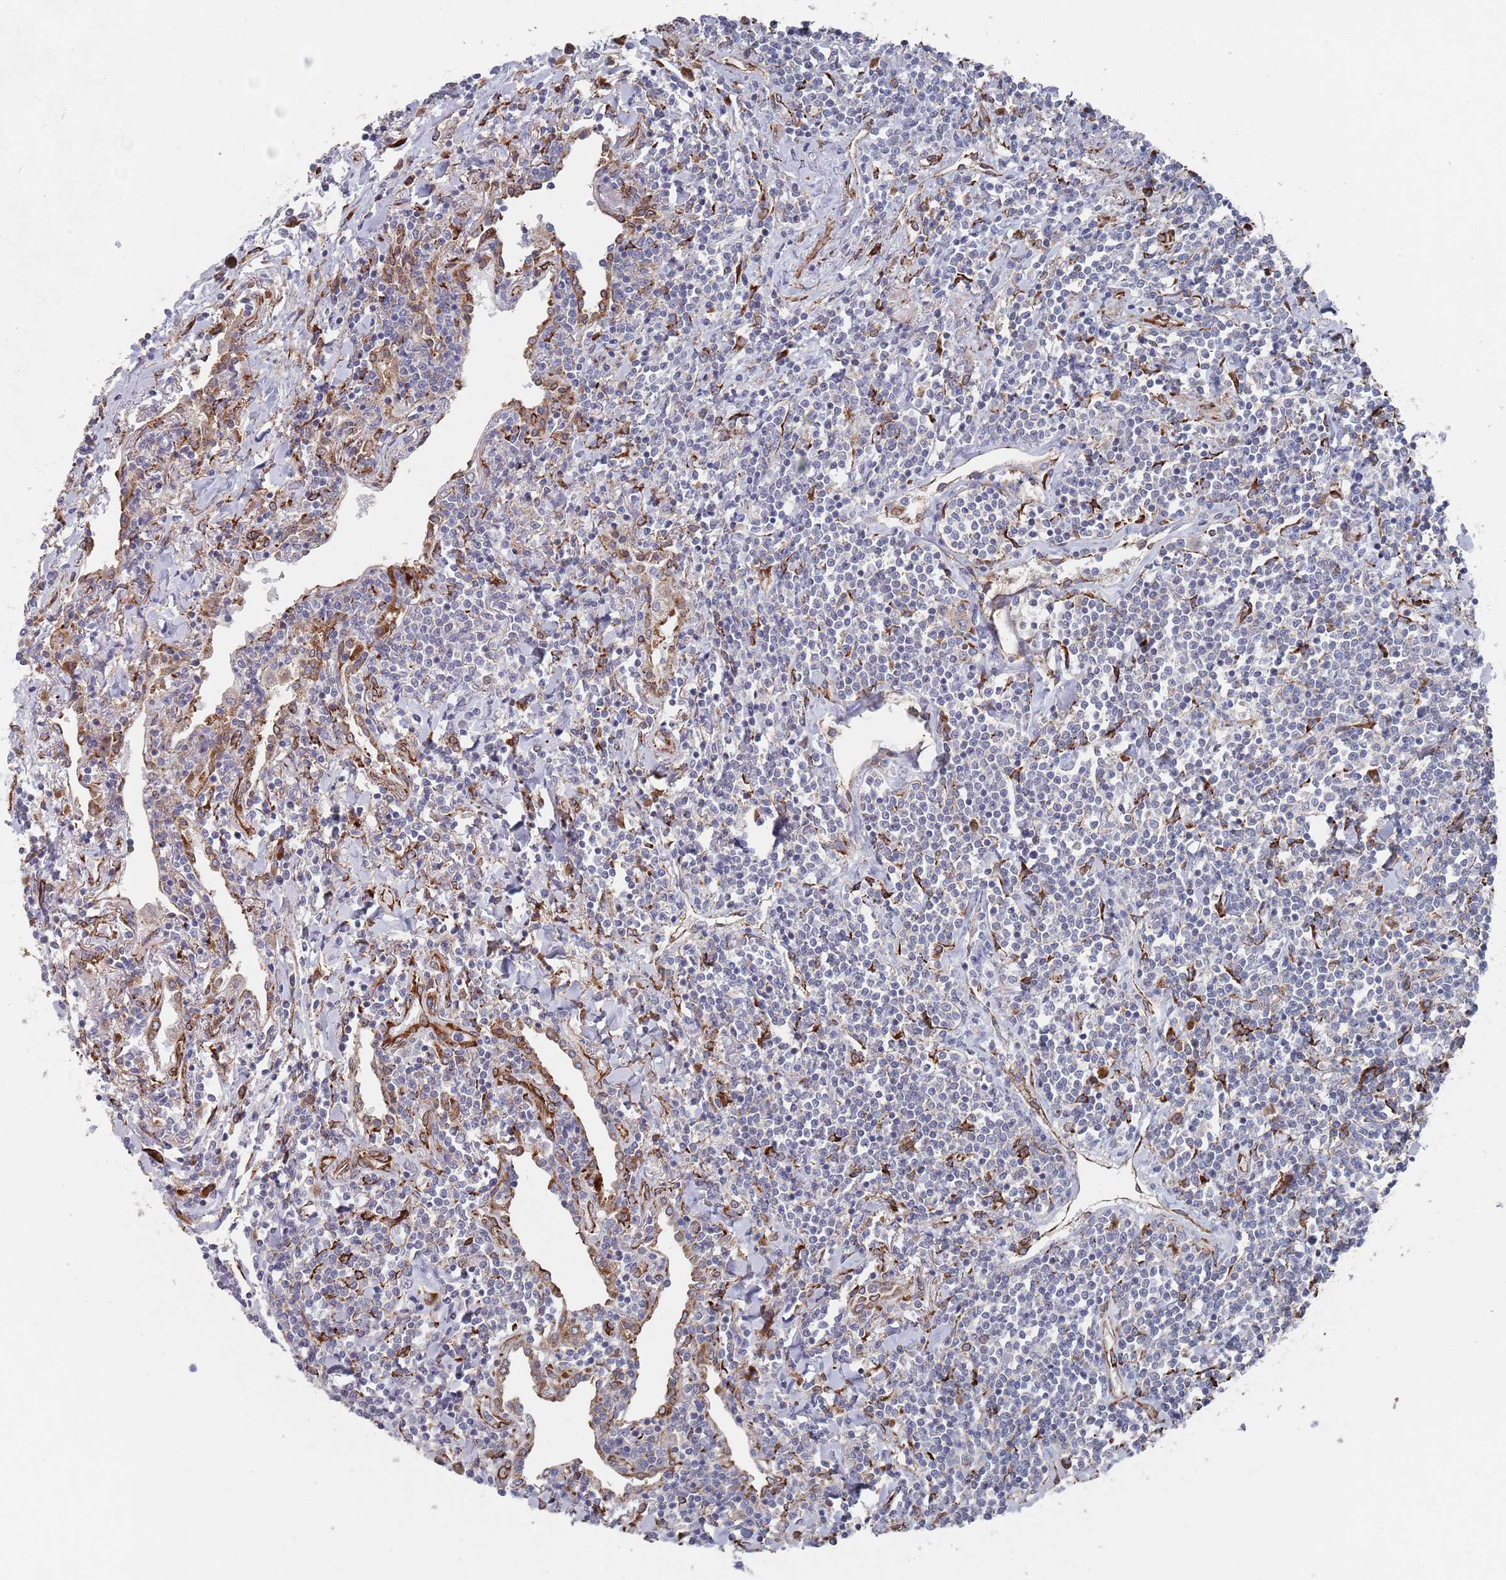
{"staining": {"intensity": "negative", "quantity": "none", "location": "none"}, "tissue": "lymphoma", "cell_type": "Tumor cells", "image_type": "cancer", "snomed": [{"axis": "morphology", "description": "Malignant lymphoma, non-Hodgkin's type, Low grade"}, {"axis": "topography", "description": "Lung"}], "caption": "Tumor cells show no significant positivity in lymphoma.", "gene": "CCDC106", "patient": {"sex": "female", "age": 71}}